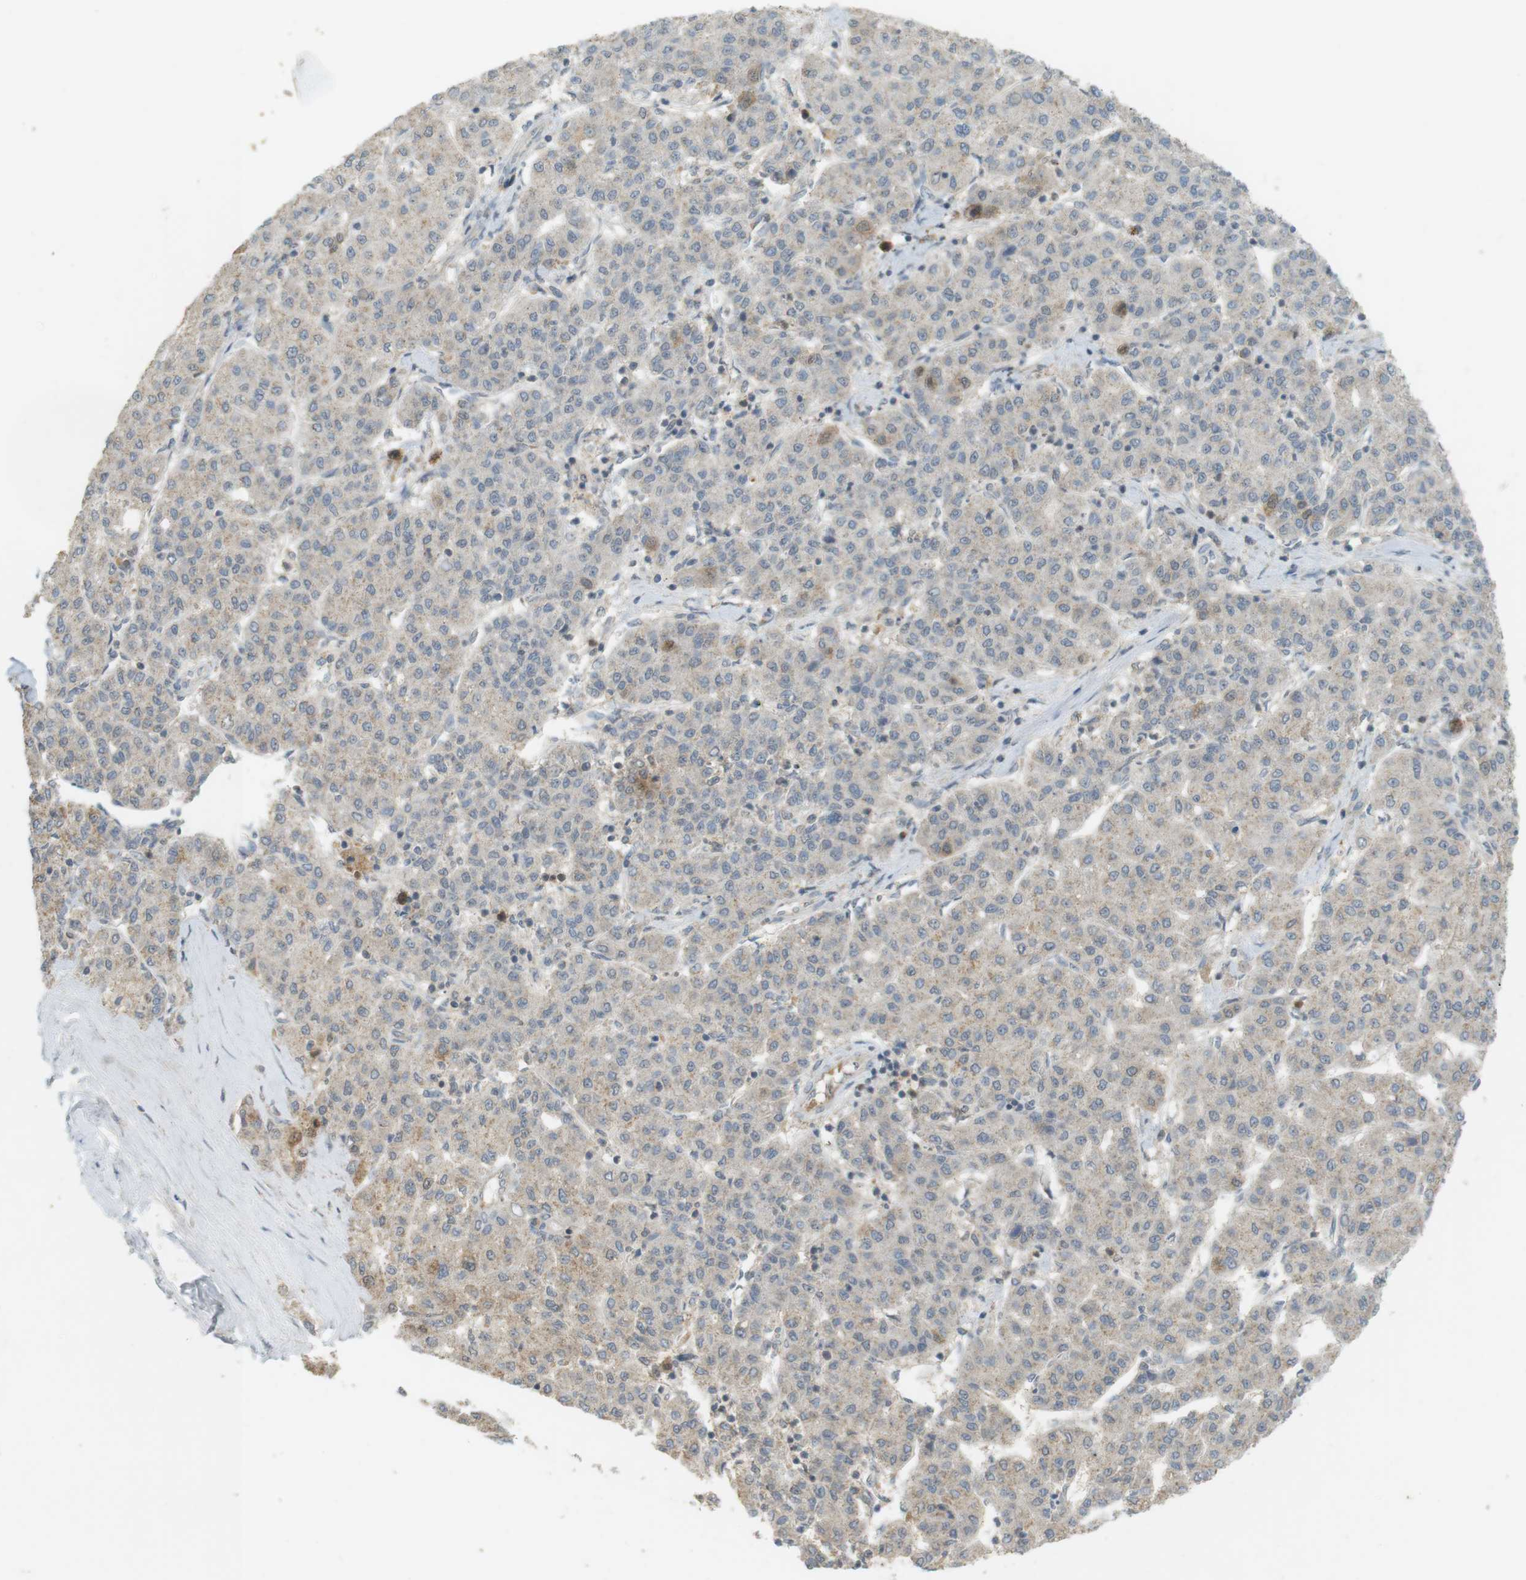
{"staining": {"intensity": "weak", "quantity": "25%-75%", "location": "cytoplasmic/membranous"}, "tissue": "liver cancer", "cell_type": "Tumor cells", "image_type": "cancer", "snomed": [{"axis": "morphology", "description": "Carcinoma, Hepatocellular, NOS"}, {"axis": "topography", "description": "Liver"}], "caption": "This image shows liver cancer stained with immunohistochemistry (IHC) to label a protein in brown. The cytoplasmic/membranous of tumor cells show weak positivity for the protein. Nuclei are counter-stained blue.", "gene": "TTK", "patient": {"sex": "male", "age": 65}}